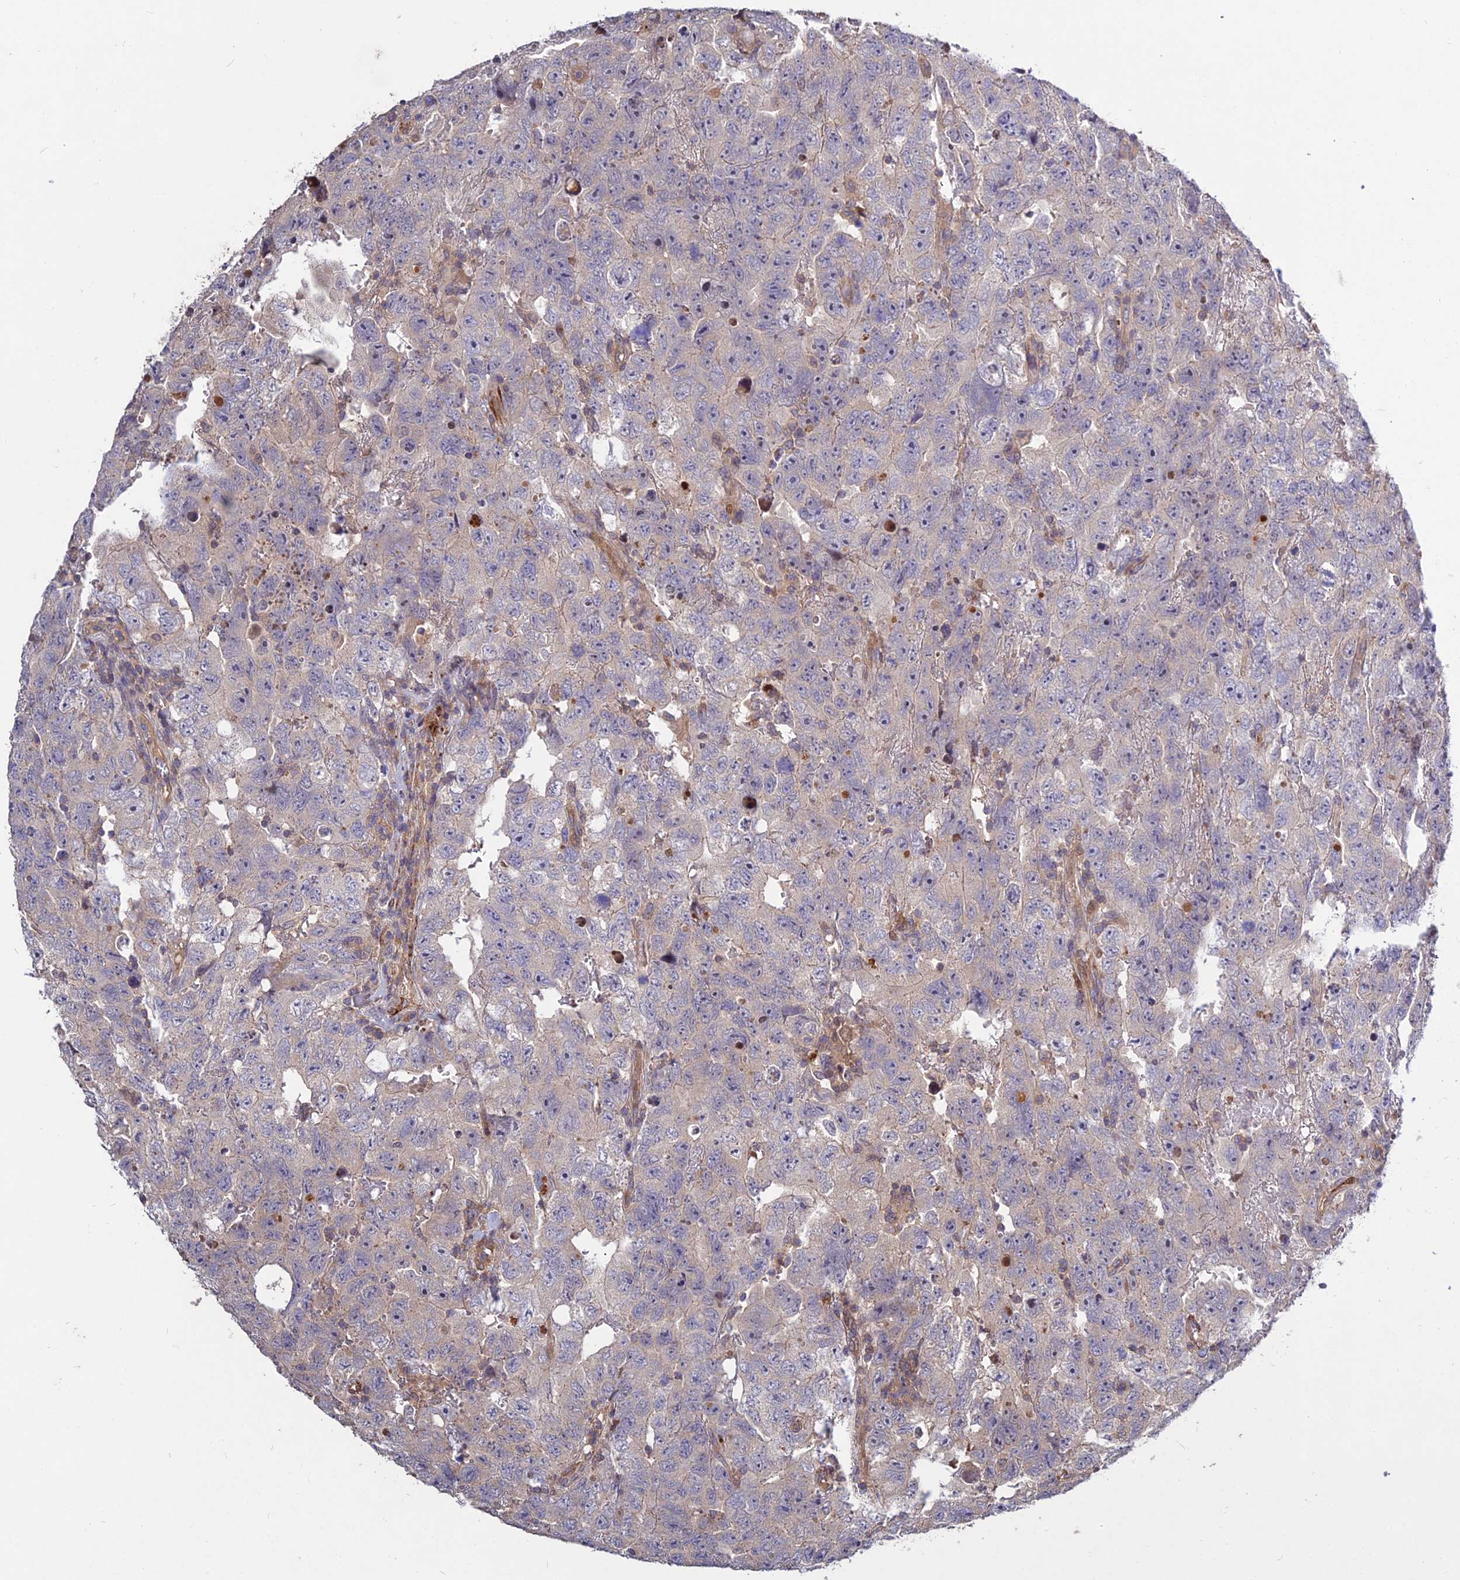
{"staining": {"intensity": "negative", "quantity": "none", "location": "none"}, "tissue": "testis cancer", "cell_type": "Tumor cells", "image_type": "cancer", "snomed": [{"axis": "morphology", "description": "Carcinoma, Embryonal, NOS"}, {"axis": "topography", "description": "Testis"}], "caption": "Tumor cells show no significant expression in testis cancer (embryonal carcinoma).", "gene": "GRTP1", "patient": {"sex": "male", "age": 45}}